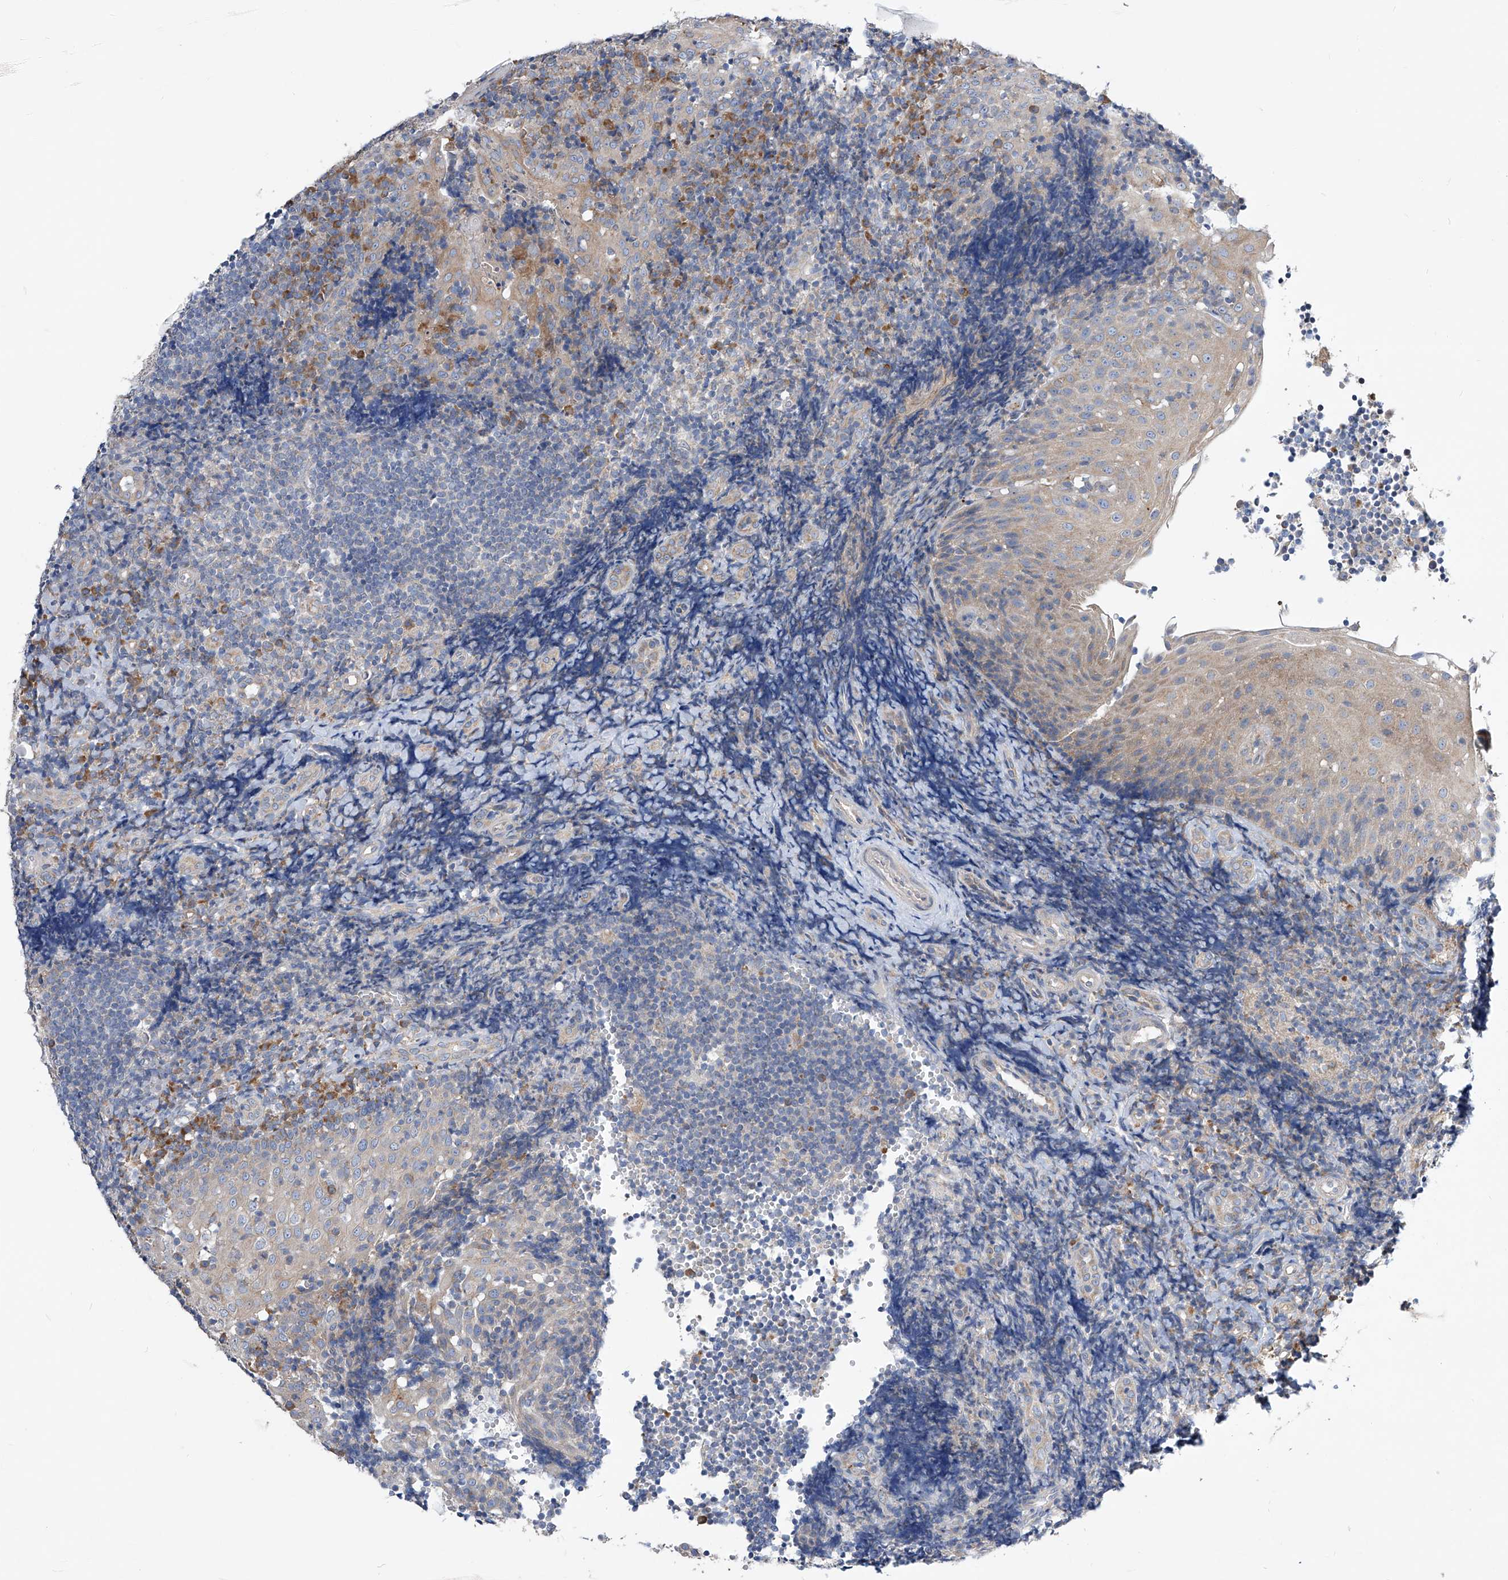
{"staining": {"intensity": "negative", "quantity": "none", "location": "none"}, "tissue": "tonsil", "cell_type": "Germinal center cells", "image_type": "normal", "snomed": [{"axis": "morphology", "description": "Normal tissue, NOS"}, {"axis": "topography", "description": "Tonsil"}], "caption": "A high-resolution photomicrograph shows immunohistochemistry (IHC) staining of normal tonsil, which displays no significant positivity in germinal center cells.", "gene": "UFL1", "patient": {"sex": "female", "age": 40}}